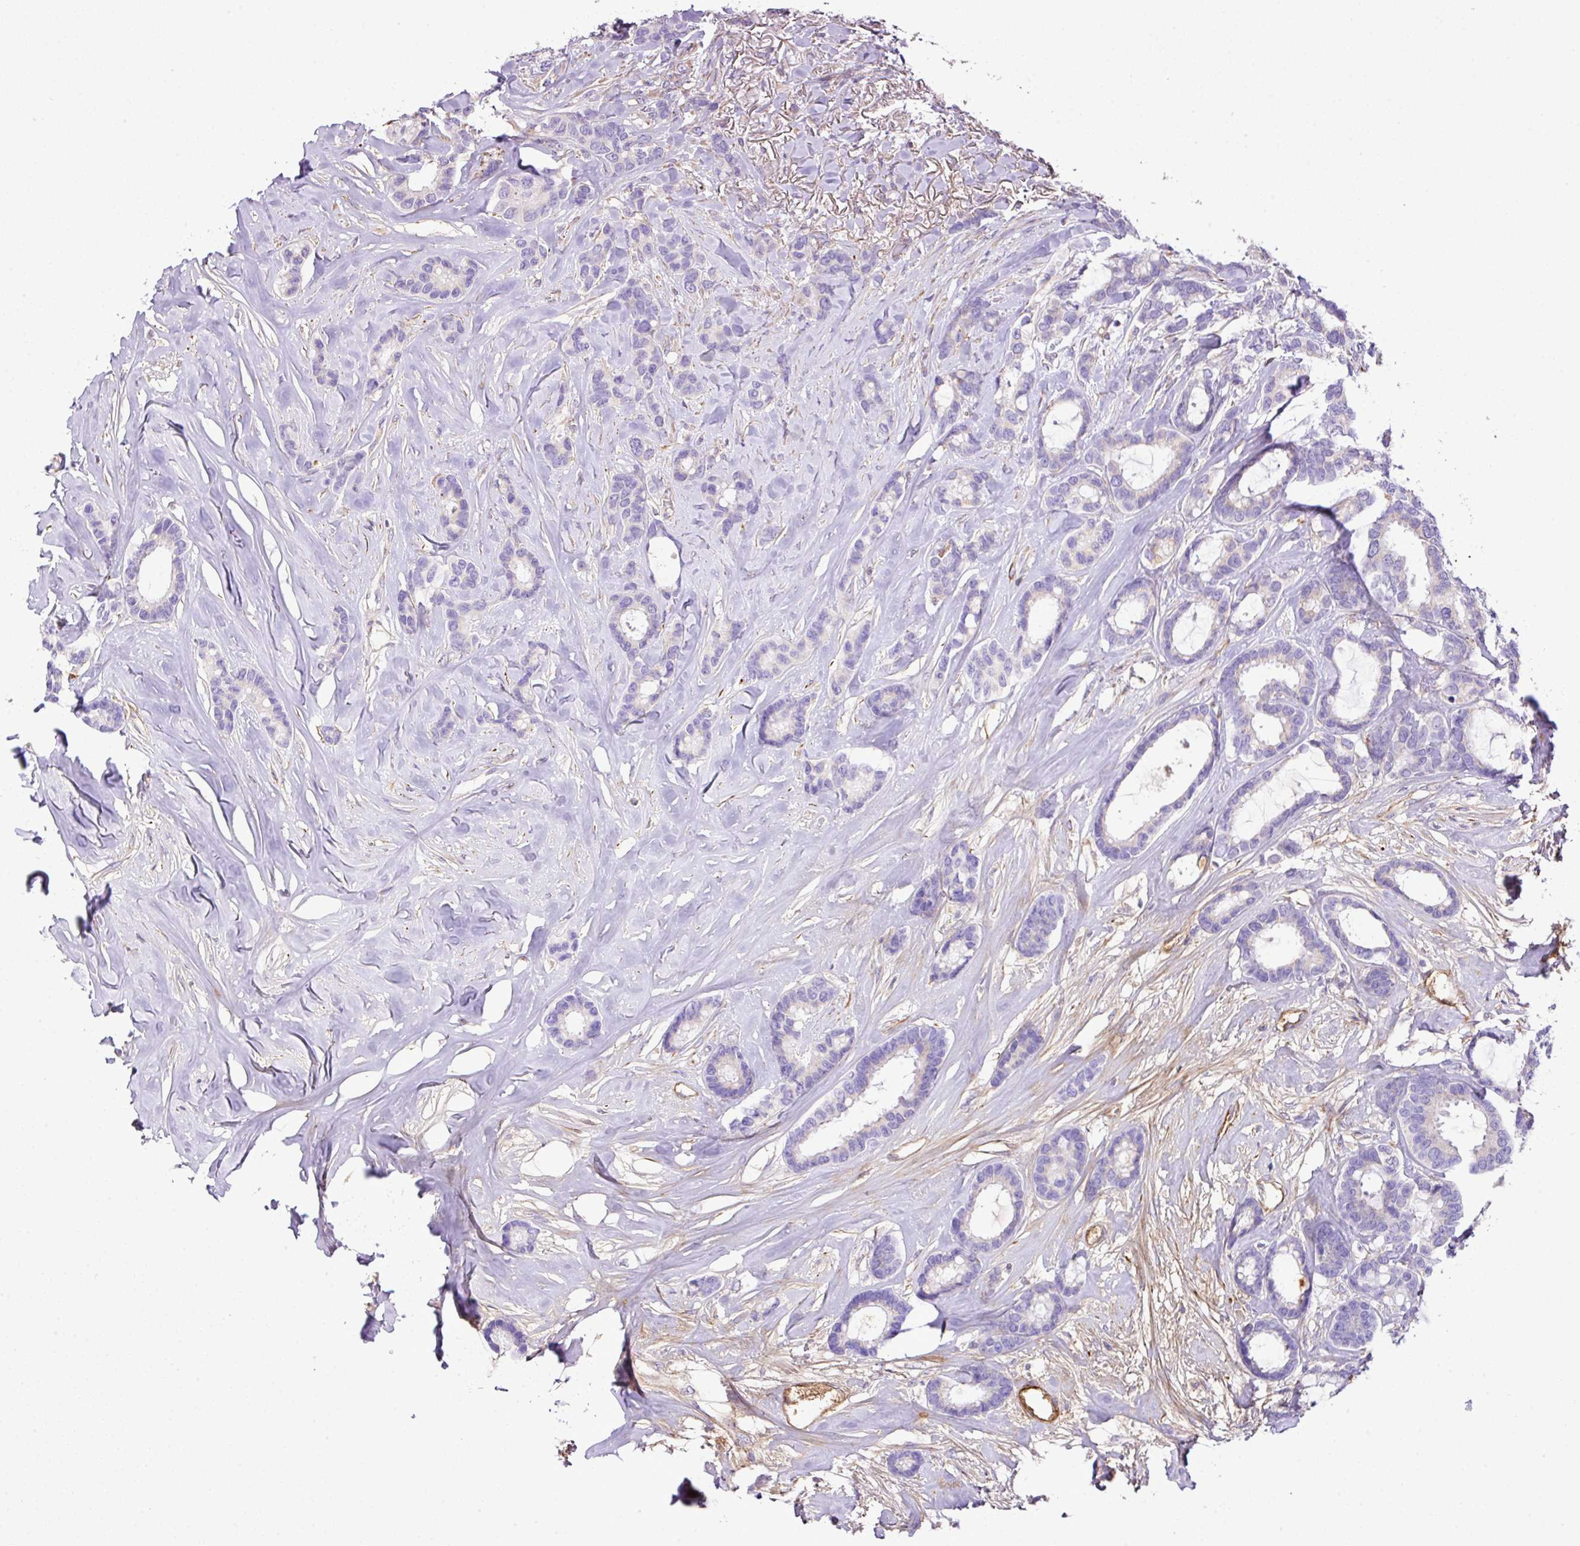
{"staining": {"intensity": "negative", "quantity": "none", "location": "none"}, "tissue": "breast cancer", "cell_type": "Tumor cells", "image_type": "cancer", "snomed": [{"axis": "morphology", "description": "Duct carcinoma"}, {"axis": "topography", "description": "Breast"}], "caption": "Breast cancer stained for a protein using immunohistochemistry (IHC) demonstrates no positivity tumor cells.", "gene": "CTXN2", "patient": {"sex": "female", "age": 87}}